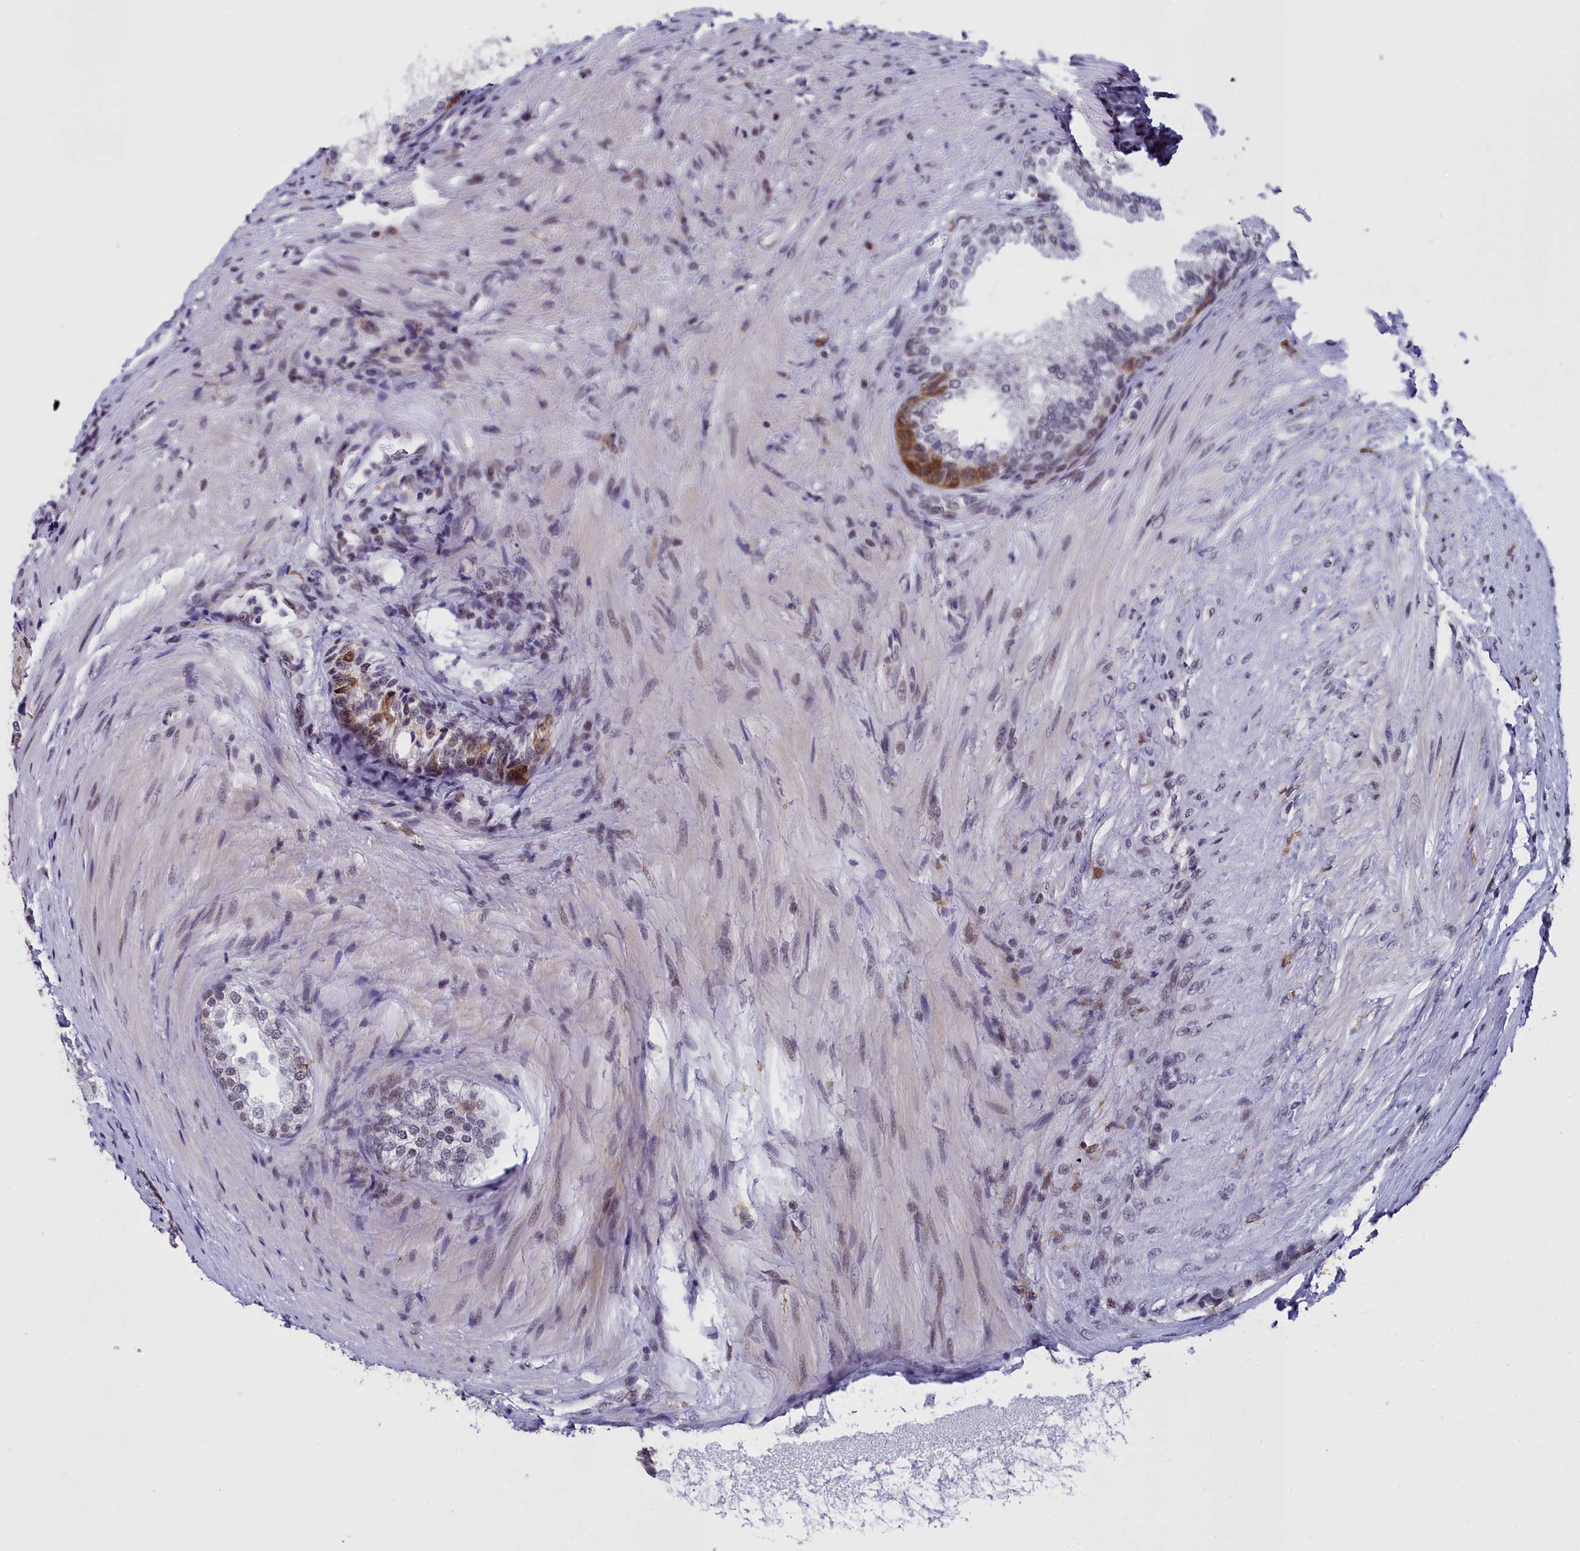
{"staining": {"intensity": "strong", "quantity": "<25%", "location": "cytoplasmic/membranous,nuclear"}, "tissue": "prostate", "cell_type": "Glandular cells", "image_type": "normal", "snomed": [{"axis": "morphology", "description": "Normal tissue, NOS"}, {"axis": "topography", "description": "Prostate"}], "caption": "An immunohistochemistry photomicrograph of normal tissue is shown. Protein staining in brown labels strong cytoplasmic/membranous,nuclear positivity in prostate within glandular cells.", "gene": "CCDC97", "patient": {"sex": "male", "age": 76}}